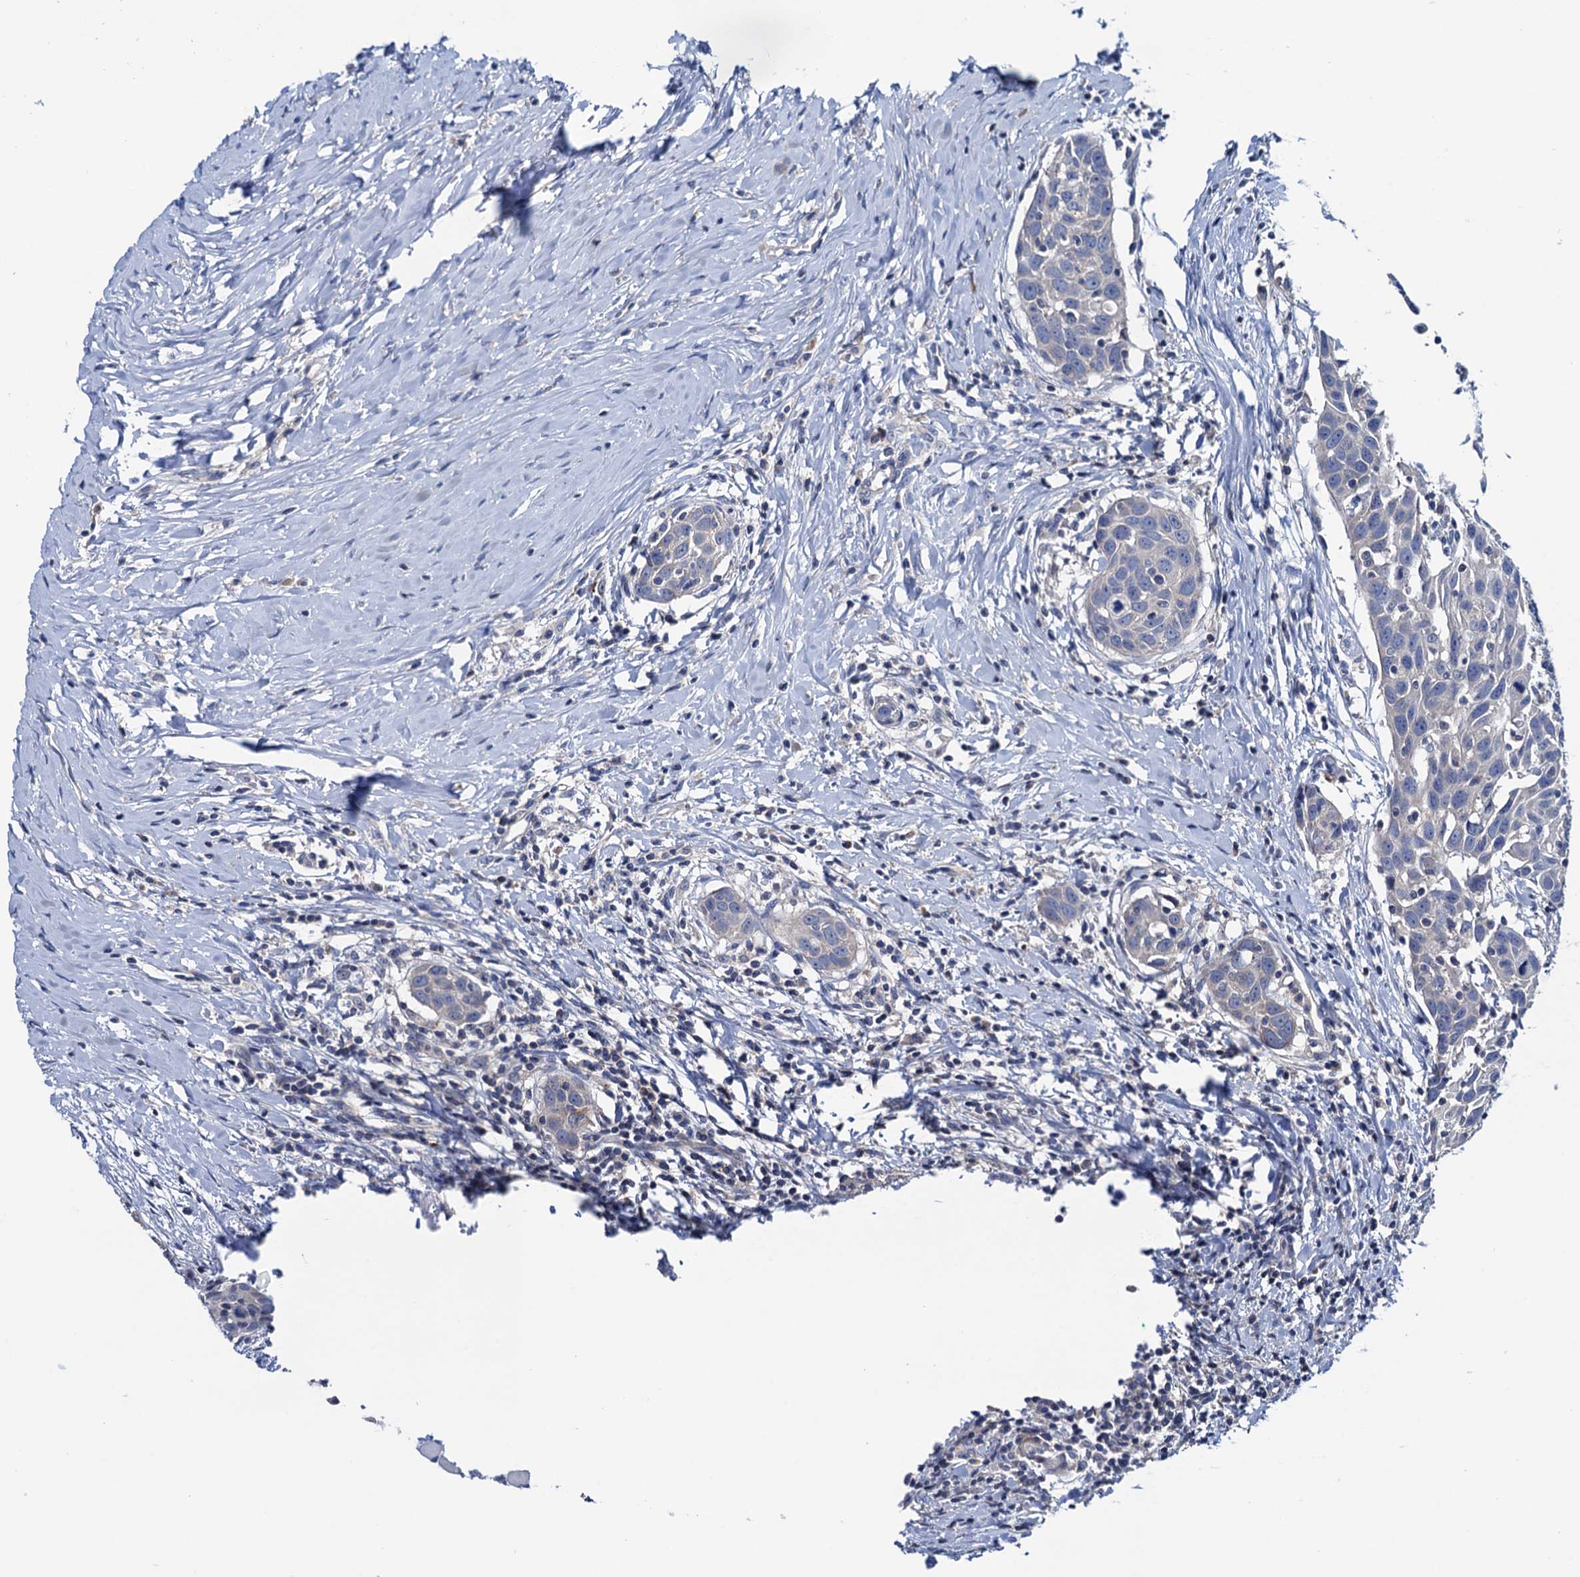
{"staining": {"intensity": "negative", "quantity": "none", "location": "none"}, "tissue": "head and neck cancer", "cell_type": "Tumor cells", "image_type": "cancer", "snomed": [{"axis": "morphology", "description": "Squamous cell carcinoma, NOS"}, {"axis": "topography", "description": "Oral tissue"}, {"axis": "topography", "description": "Head-Neck"}], "caption": "Photomicrograph shows no significant protein expression in tumor cells of head and neck cancer (squamous cell carcinoma).", "gene": "MRPL48", "patient": {"sex": "female", "age": 50}}